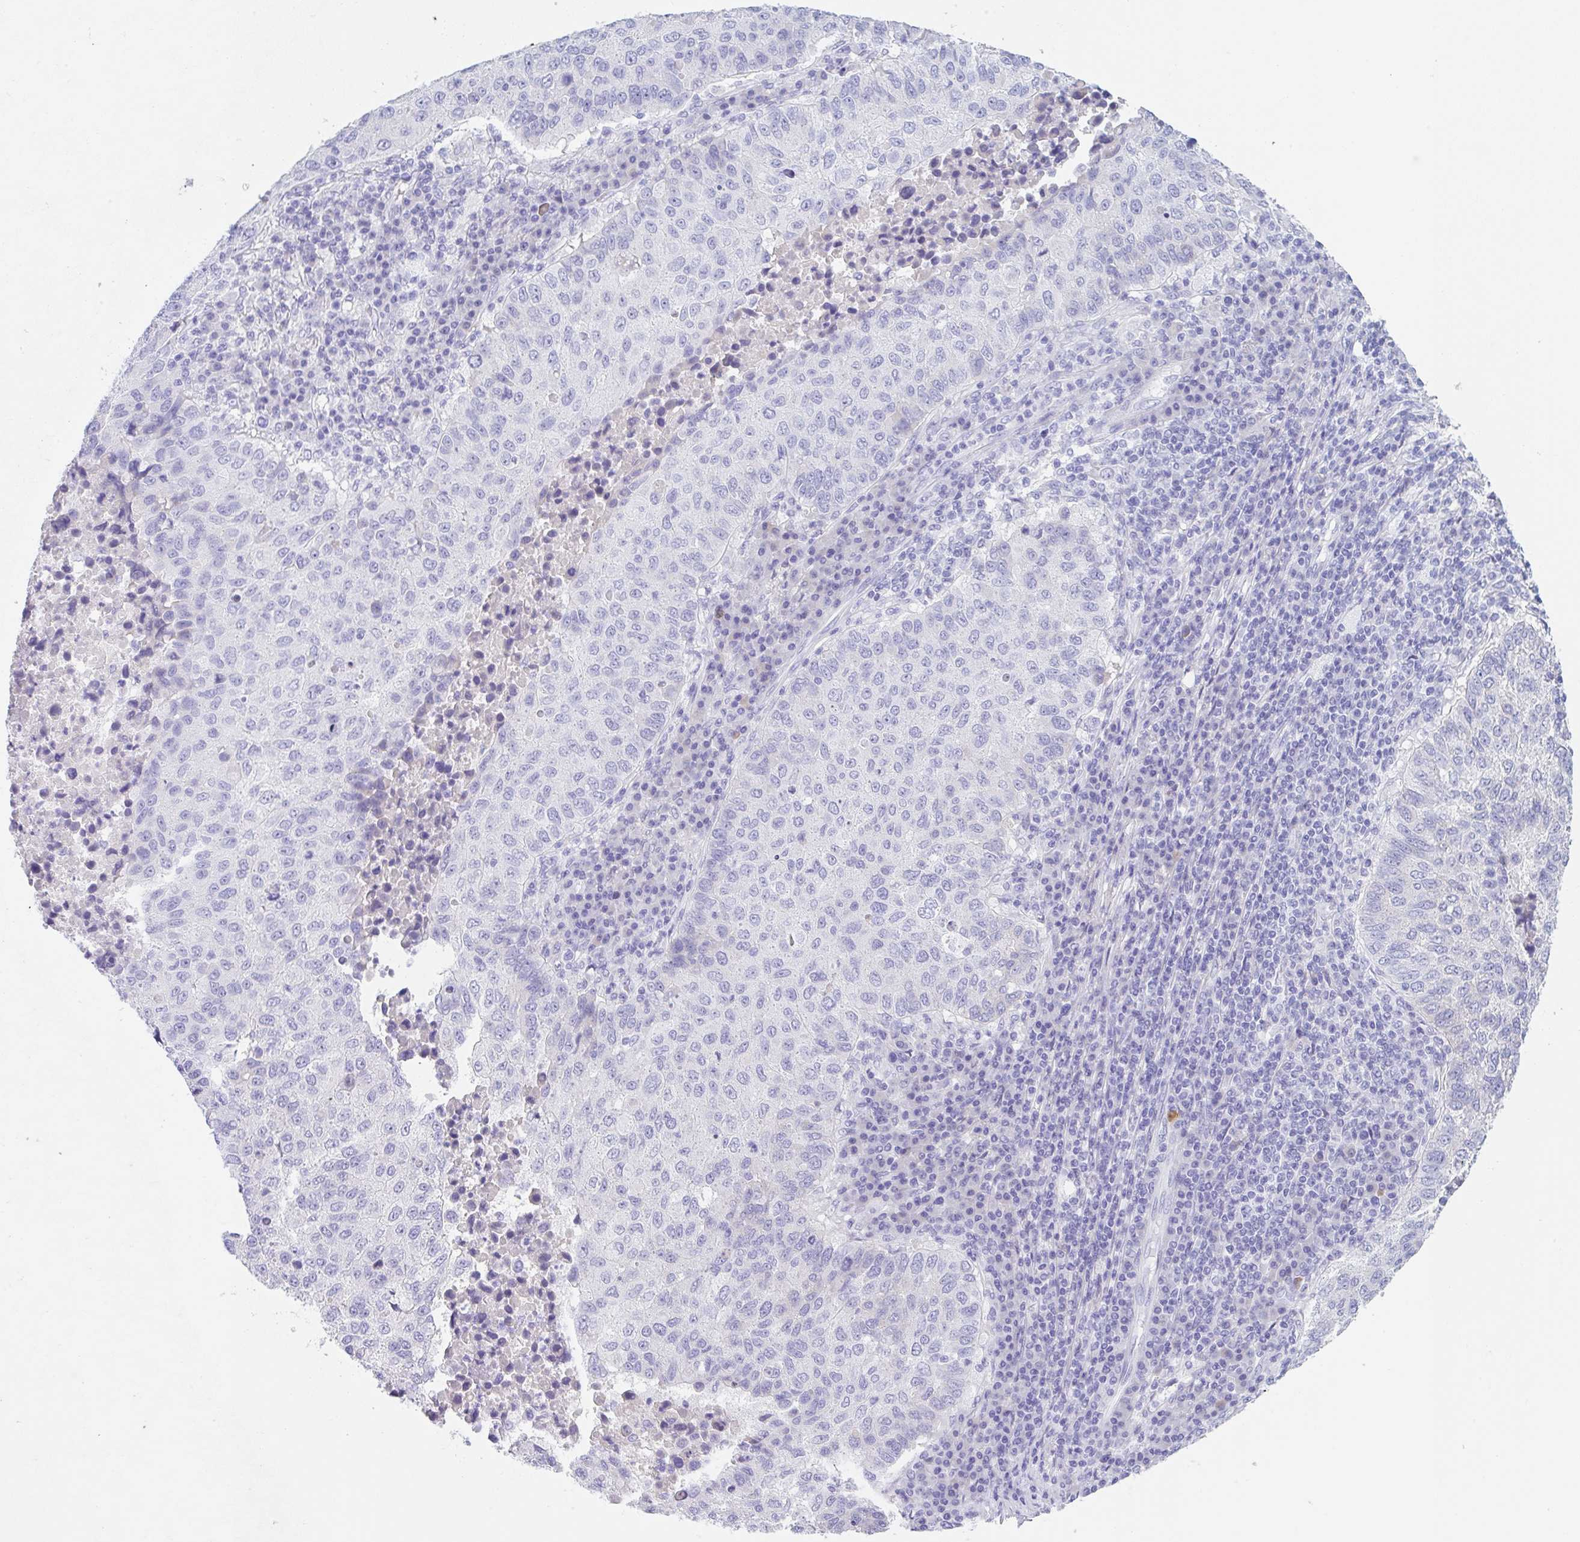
{"staining": {"intensity": "negative", "quantity": "none", "location": "none"}, "tissue": "lung cancer", "cell_type": "Tumor cells", "image_type": "cancer", "snomed": [{"axis": "morphology", "description": "Squamous cell carcinoma, NOS"}, {"axis": "topography", "description": "Lung"}], "caption": "Immunohistochemistry (IHC) of human lung squamous cell carcinoma shows no expression in tumor cells. (DAB immunohistochemistry, high magnification).", "gene": "KLK8", "patient": {"sex": "male", "age": 73}}